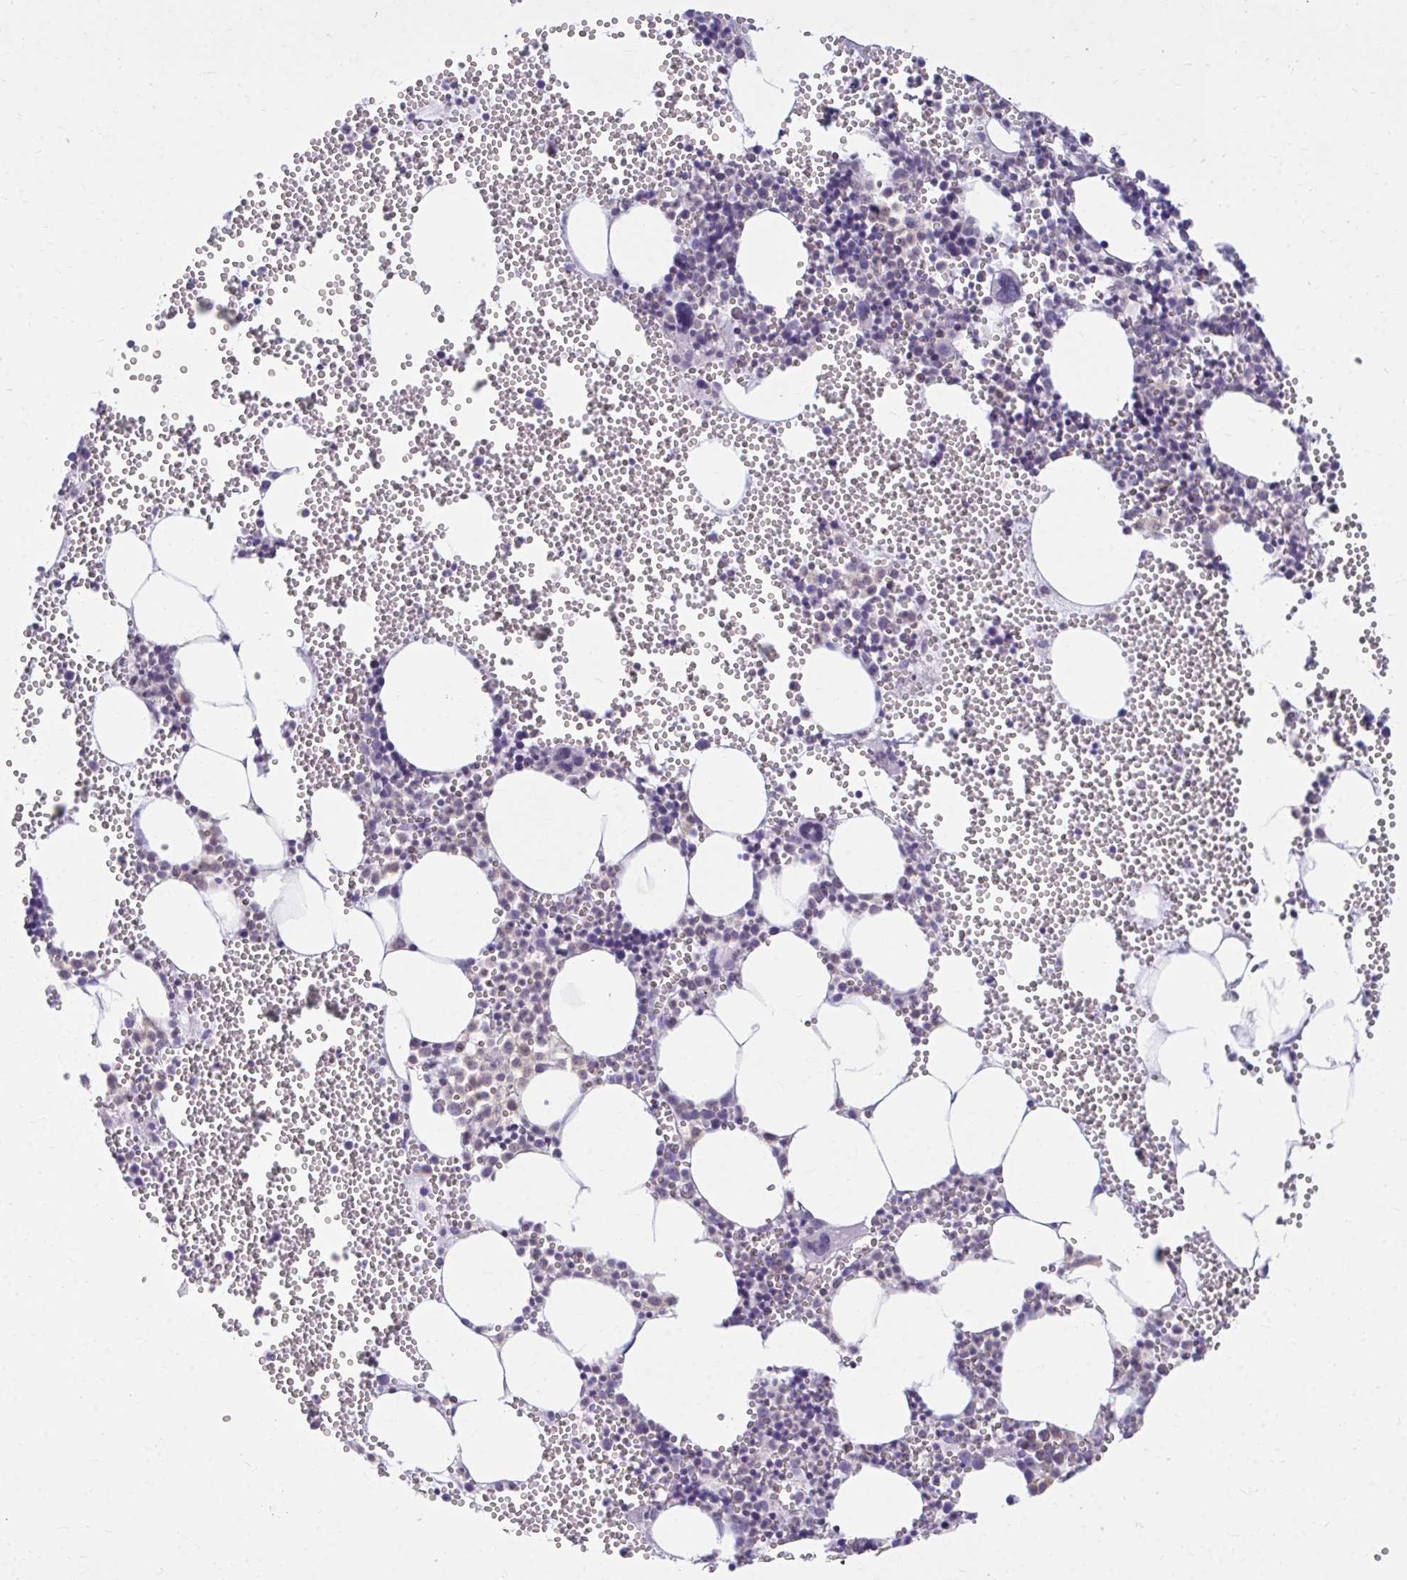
{"staining": {"intensity": "negative", "quantity": "none", "location": "none"}, "tissue": "bone marrow", "cell_type": "Hematopoietic cells", "image_type": "normal", "snomed": [{"axis": "morphology", "description": "Normal tissue, NOS"}, {"axis": "topography", "description": "Bone marrow"}], "caption": "Hematopoietic cells are negative for brown protein staining in normal bone marrow. (DAB IHC with hematoxylin counter stain).", "gene": "OR7A5", "patient": {"sex": "female", "age": 80}}